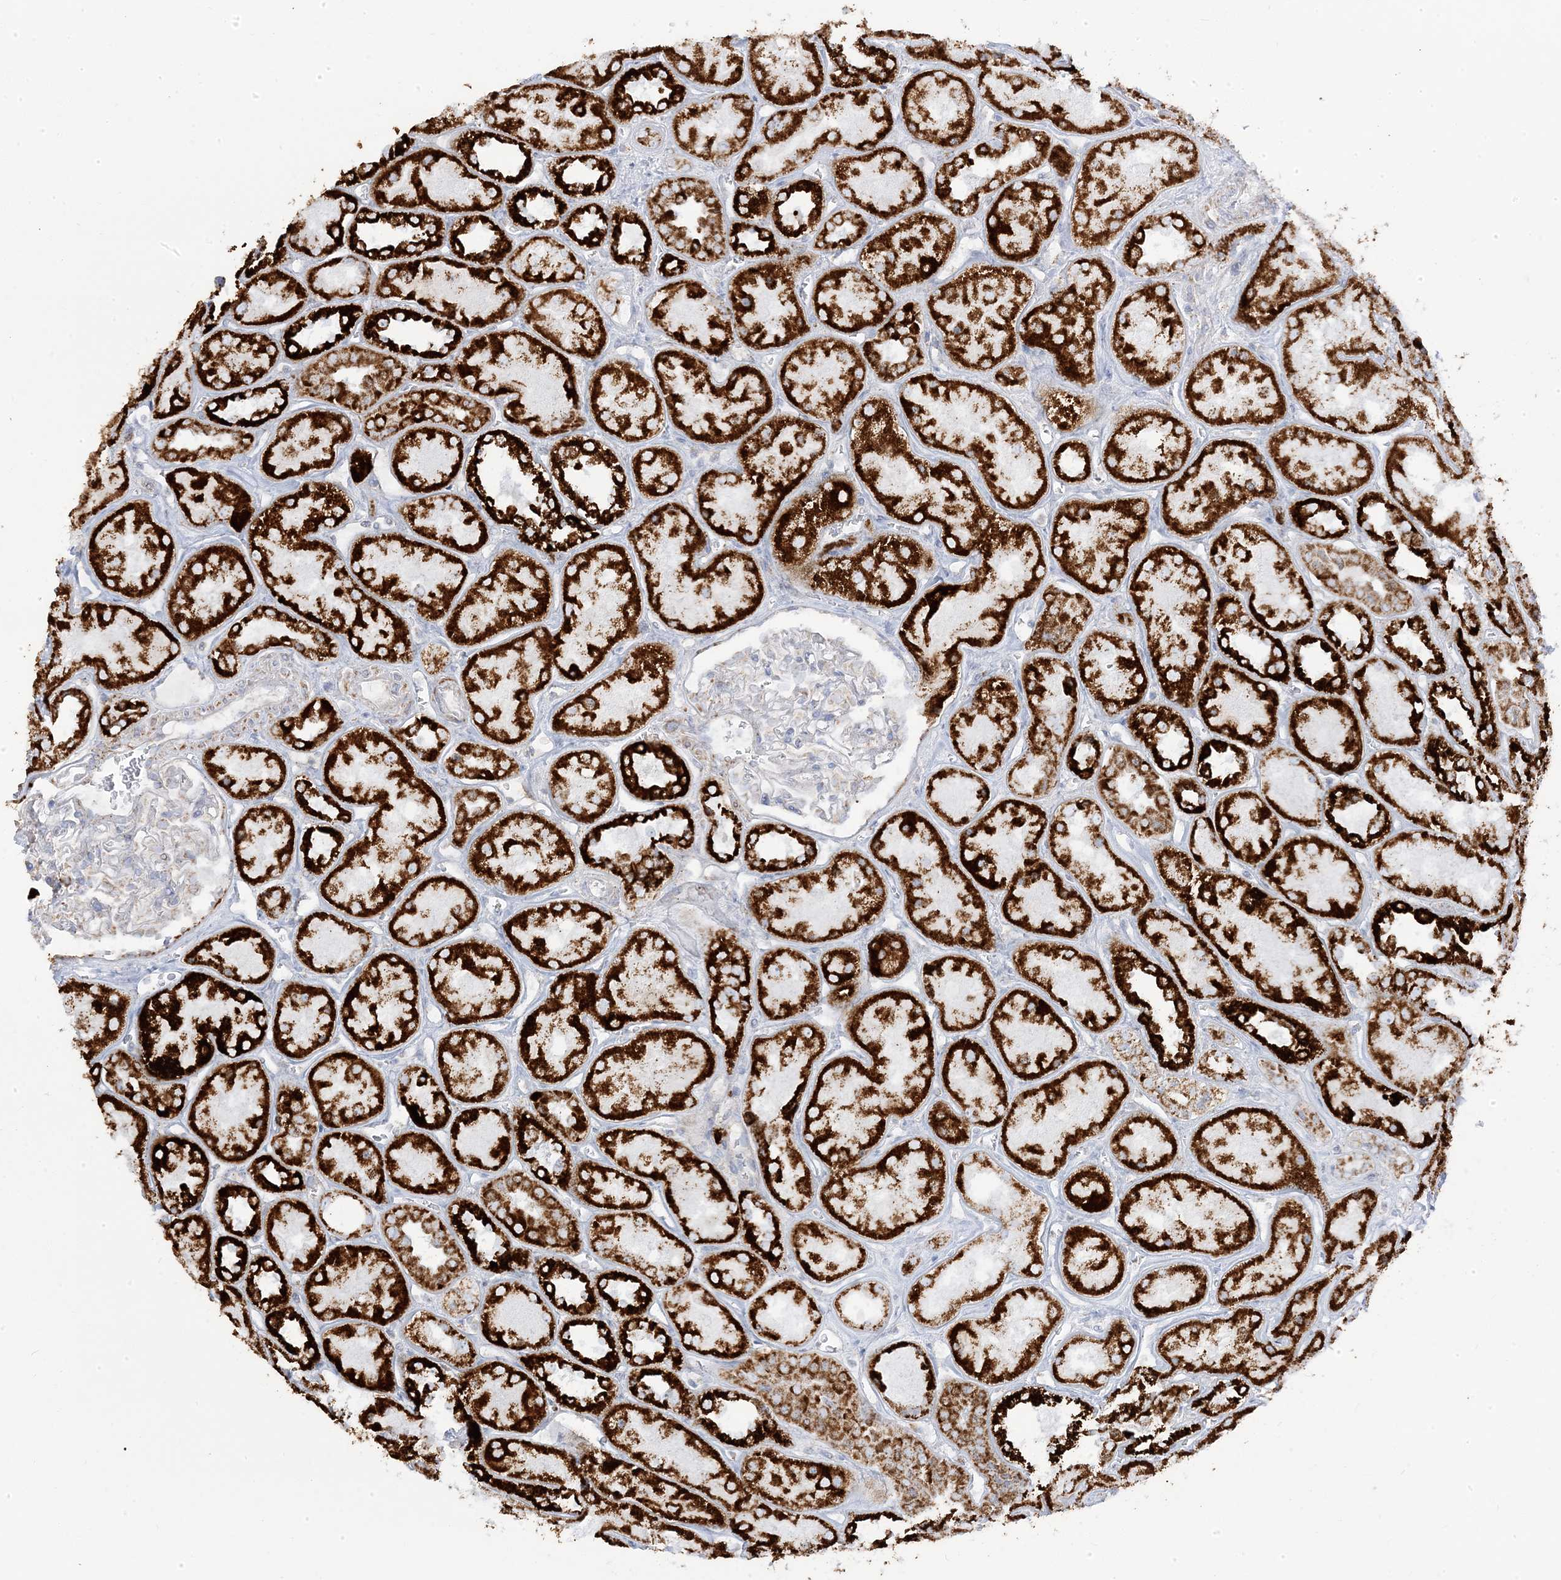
{"staining": {"intensity": "negative", "quantity": "none", "location": "none"}, "tissue": "kidney", "cell_type": "Cells in glomeruli", "image_type": "normal", "snomed": [{"axis": "morphology", "description": "Normal tissue, NOS"}, {"axis": "topography", "description": "Kidney"}], "caption": "The photomicrograph demonstrates no significant staining in cells in glomeruli of kidney. (Brightfield microscopy of DAB immunohistochemistry at high magnification).", "gene": "PCCB", "patient": {"sex": "male", "age": 70}}